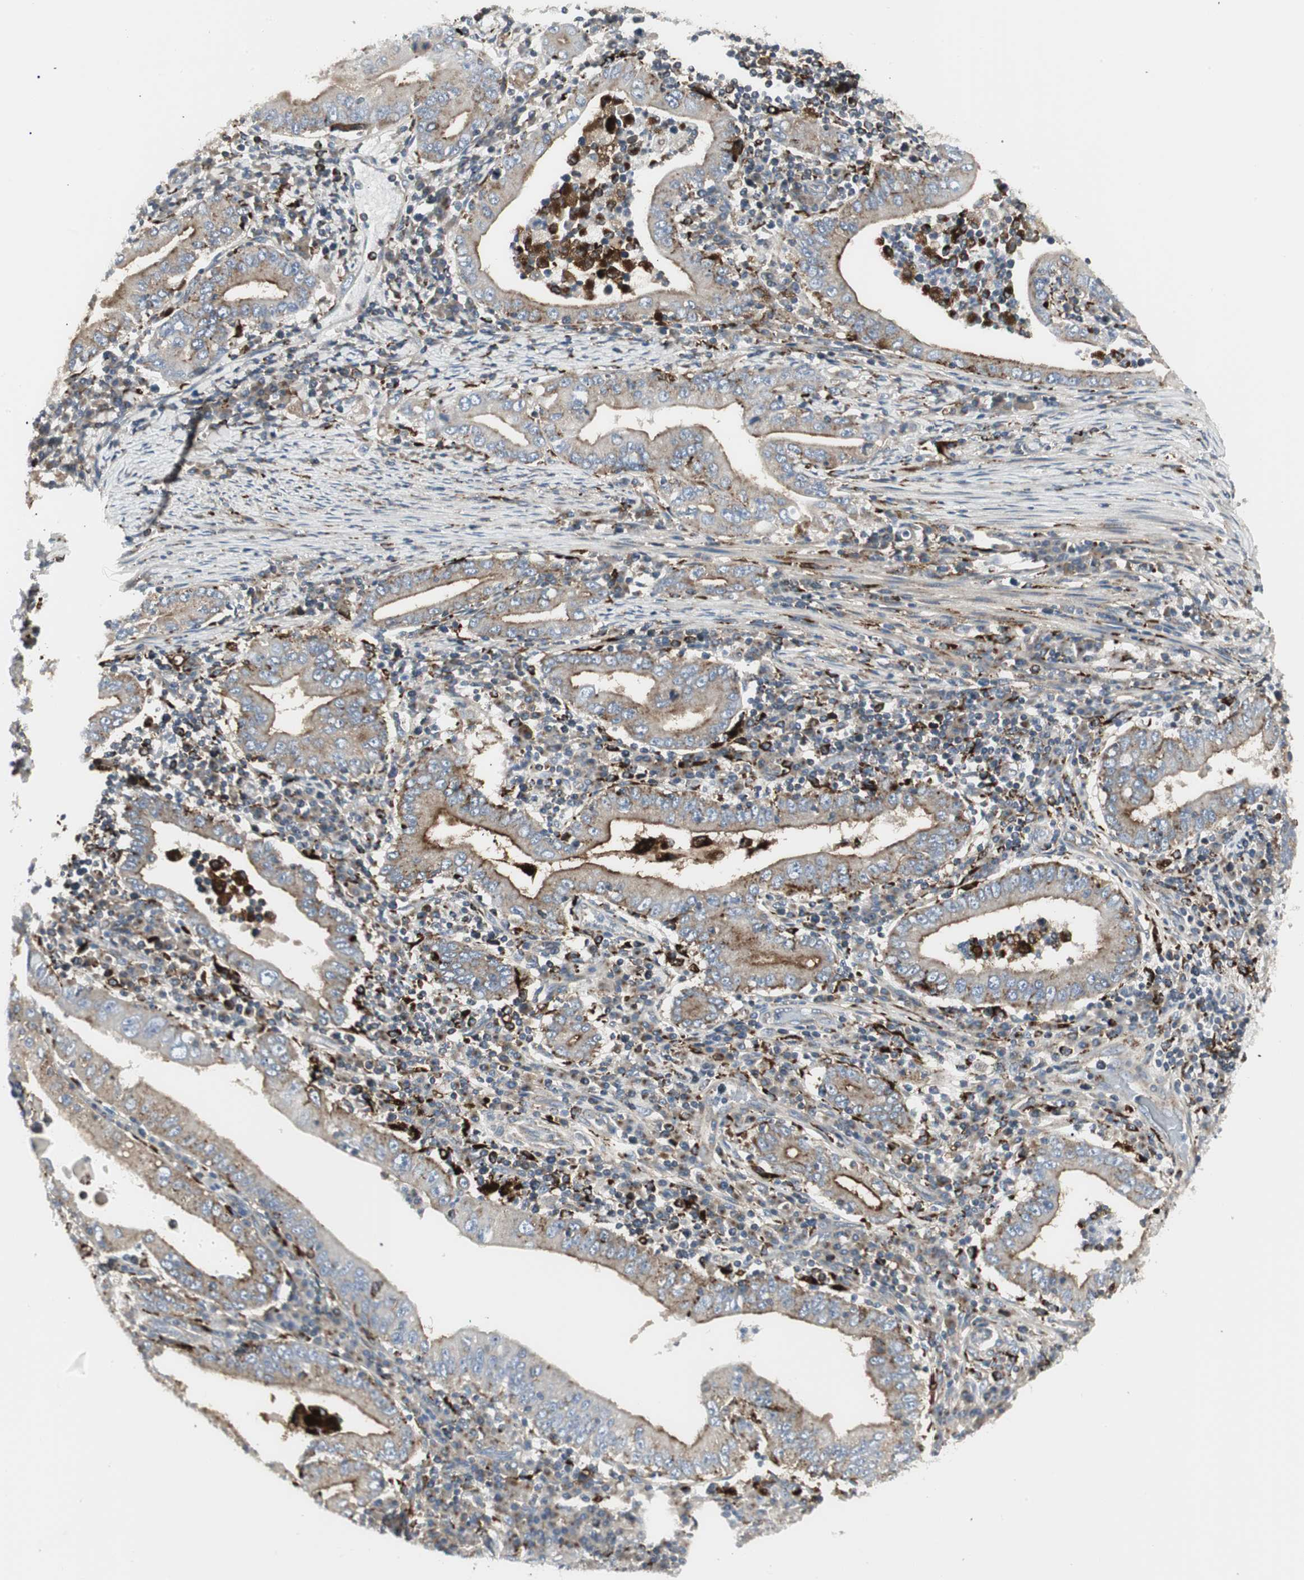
{"staining": {"intensity": "moderate", "quantity": "25%-75%", "location": "cytoplasmic/membranous"}, "tissue": "stomach cancer", "cell_type": "Tumor cells", "image_type": "cancer", "snomed": [{"axis": "morphology", "description": "Normal tissue, NOS"}, {"axis": "morphology", "description": "Adenocarcinoma, NOS"}, {"axis": "topography", "description": "Esophagus"}, {"axis": "topography", "description": "Stomach, upper"}, {"axis": "topography", "description": "Peripheral nerve tissue"}], "caption": "DAB immunohistochemical staining of human adenocarcinoma (stomach) exhibits moderate cytoplasmic/membranous protein expression in about 25%-75% of tumor cells.", "gene": "ATP6V1B2", "patient": {"sex": "male", "age": 62}}